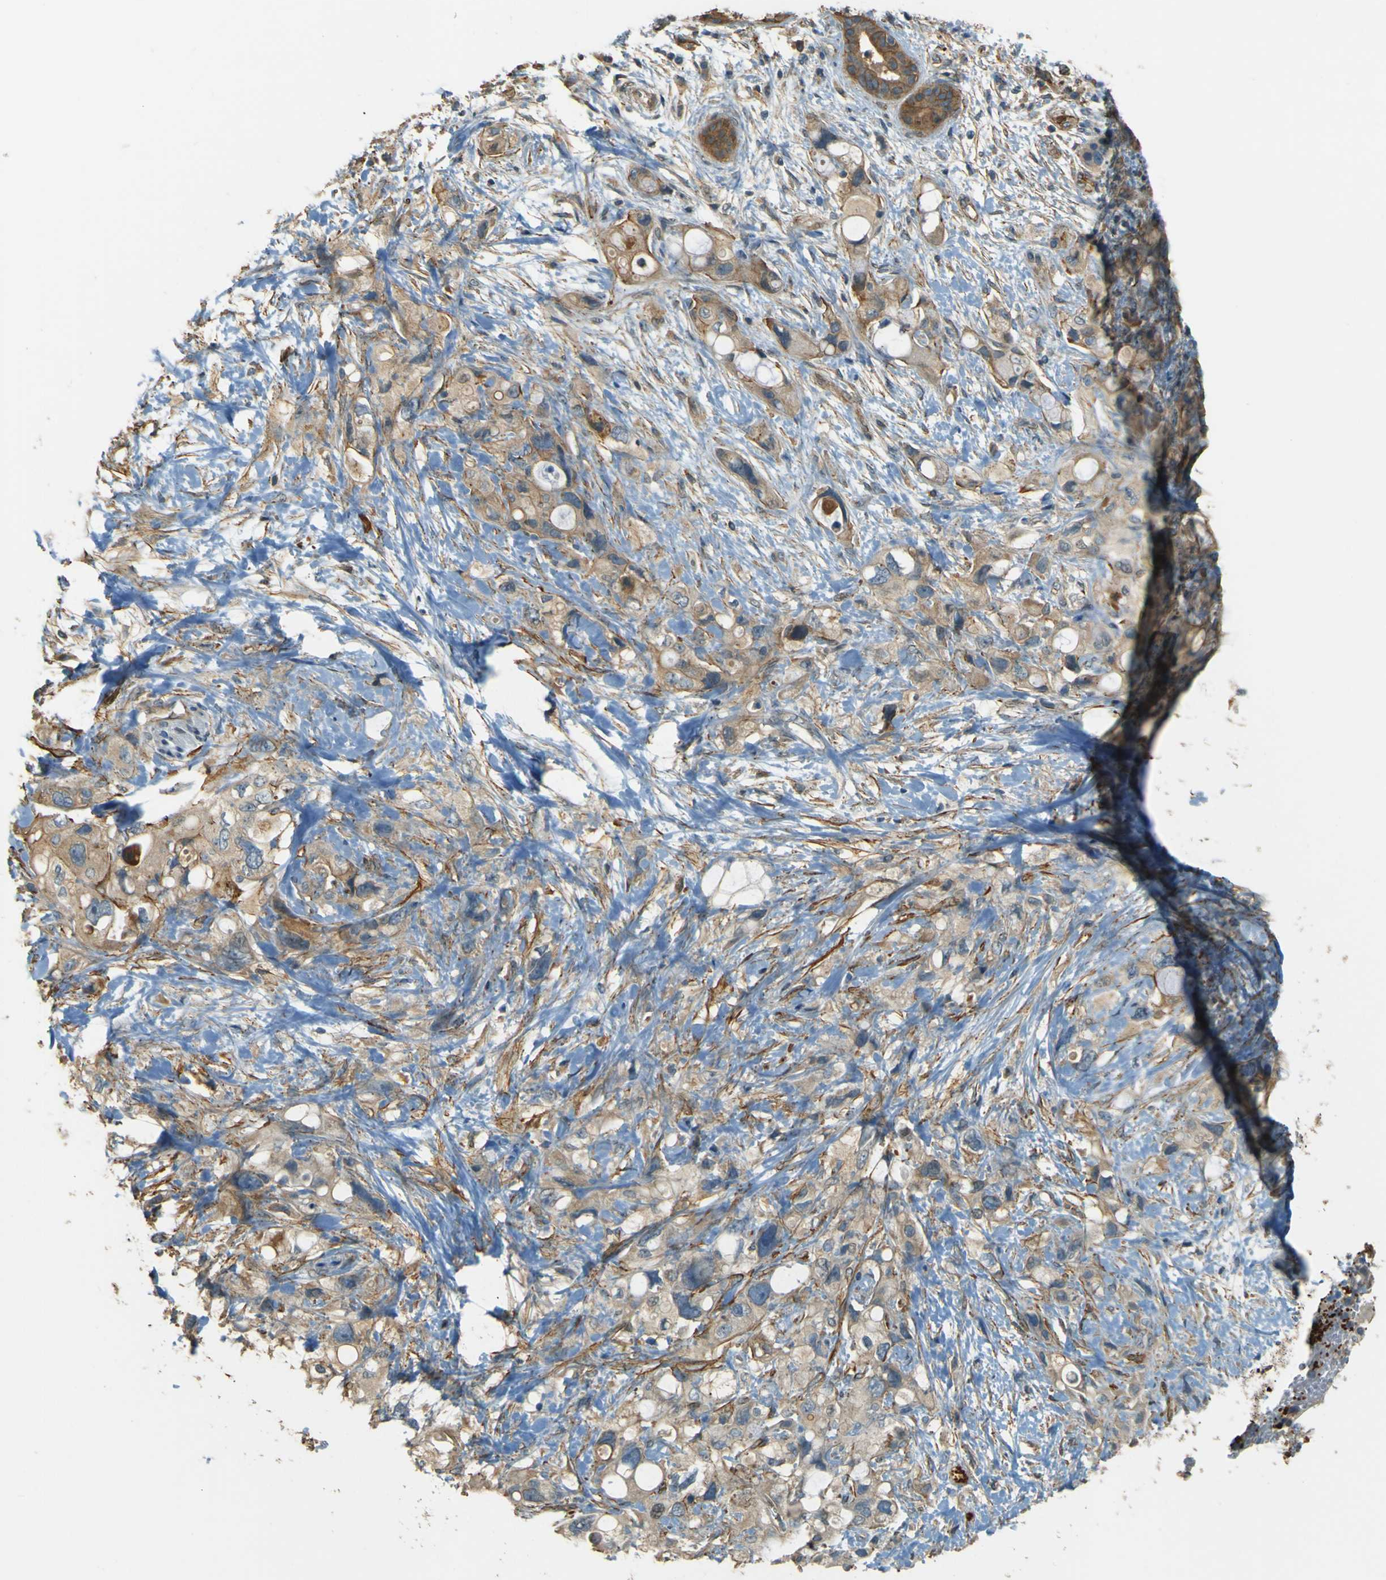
{"staining": {"intensity": "weak", "quantity": "25%-75%", "location": "cytoplasmic/membranous"}, "tissue": "pancreatic cancer", "cell_type": "Tumor cells", "image_type": "cancer", "snomed": [{"axis": "morphology", "description": "Adenocarcinoma, NOS"}, {"axis": "topography", "description": "Pancreas"}], "caption": "Pancreatic cancer (adenocarcinoma) stained for a protein (brown) displays weak cytoplasmic/membranous positive positivity in approximately 25%-75% of tumor cells.", "gene": "NEXN", "patient": {"sex": "female", "age": 56}}